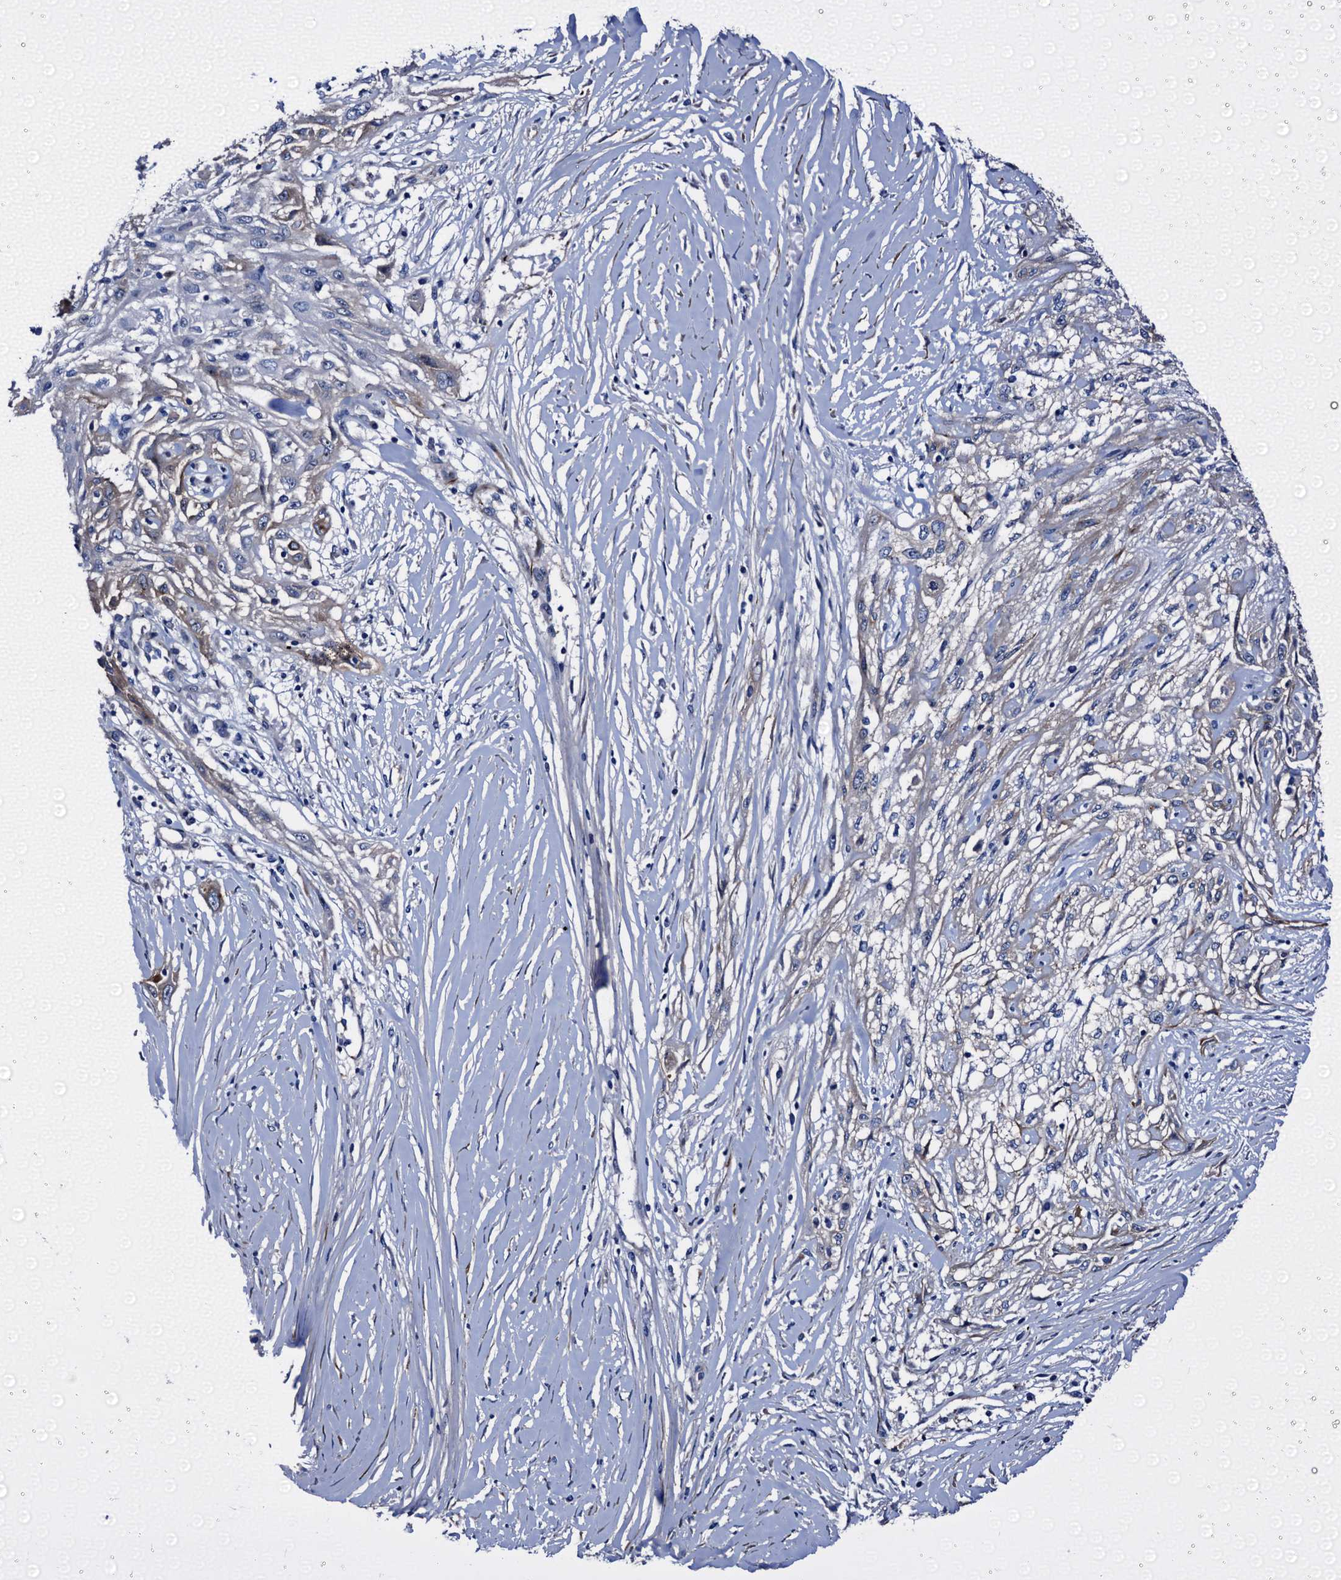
{"staining": {"intensity": "negative", "quantity": "none", "location": "none"}, "tissue": "skin cancer", "cell_type": "Tumor cells", "image_type": "cancer", "snomed": [{"axis": "morphology", "description": "Squamous cell carcinoma, NOS"}, {"axis": "morphology", "description": "Squamous cell carcinoma, metastatic, NOS"}, {"axis": "topography", "description": "Skin"}, {"axis": "topography", "description": "Lymph node"}], "caption": "High power microscopy image of an IHC photomicrograph of skin metastatic squamous cell carcinoma, revealing no significant expression in tumor cells. (DAB immunohistochemistry (IHC) with hematoxylin counter stain).", "gene": "EMG1", "patient": {"sex": "male", "age": 75}}